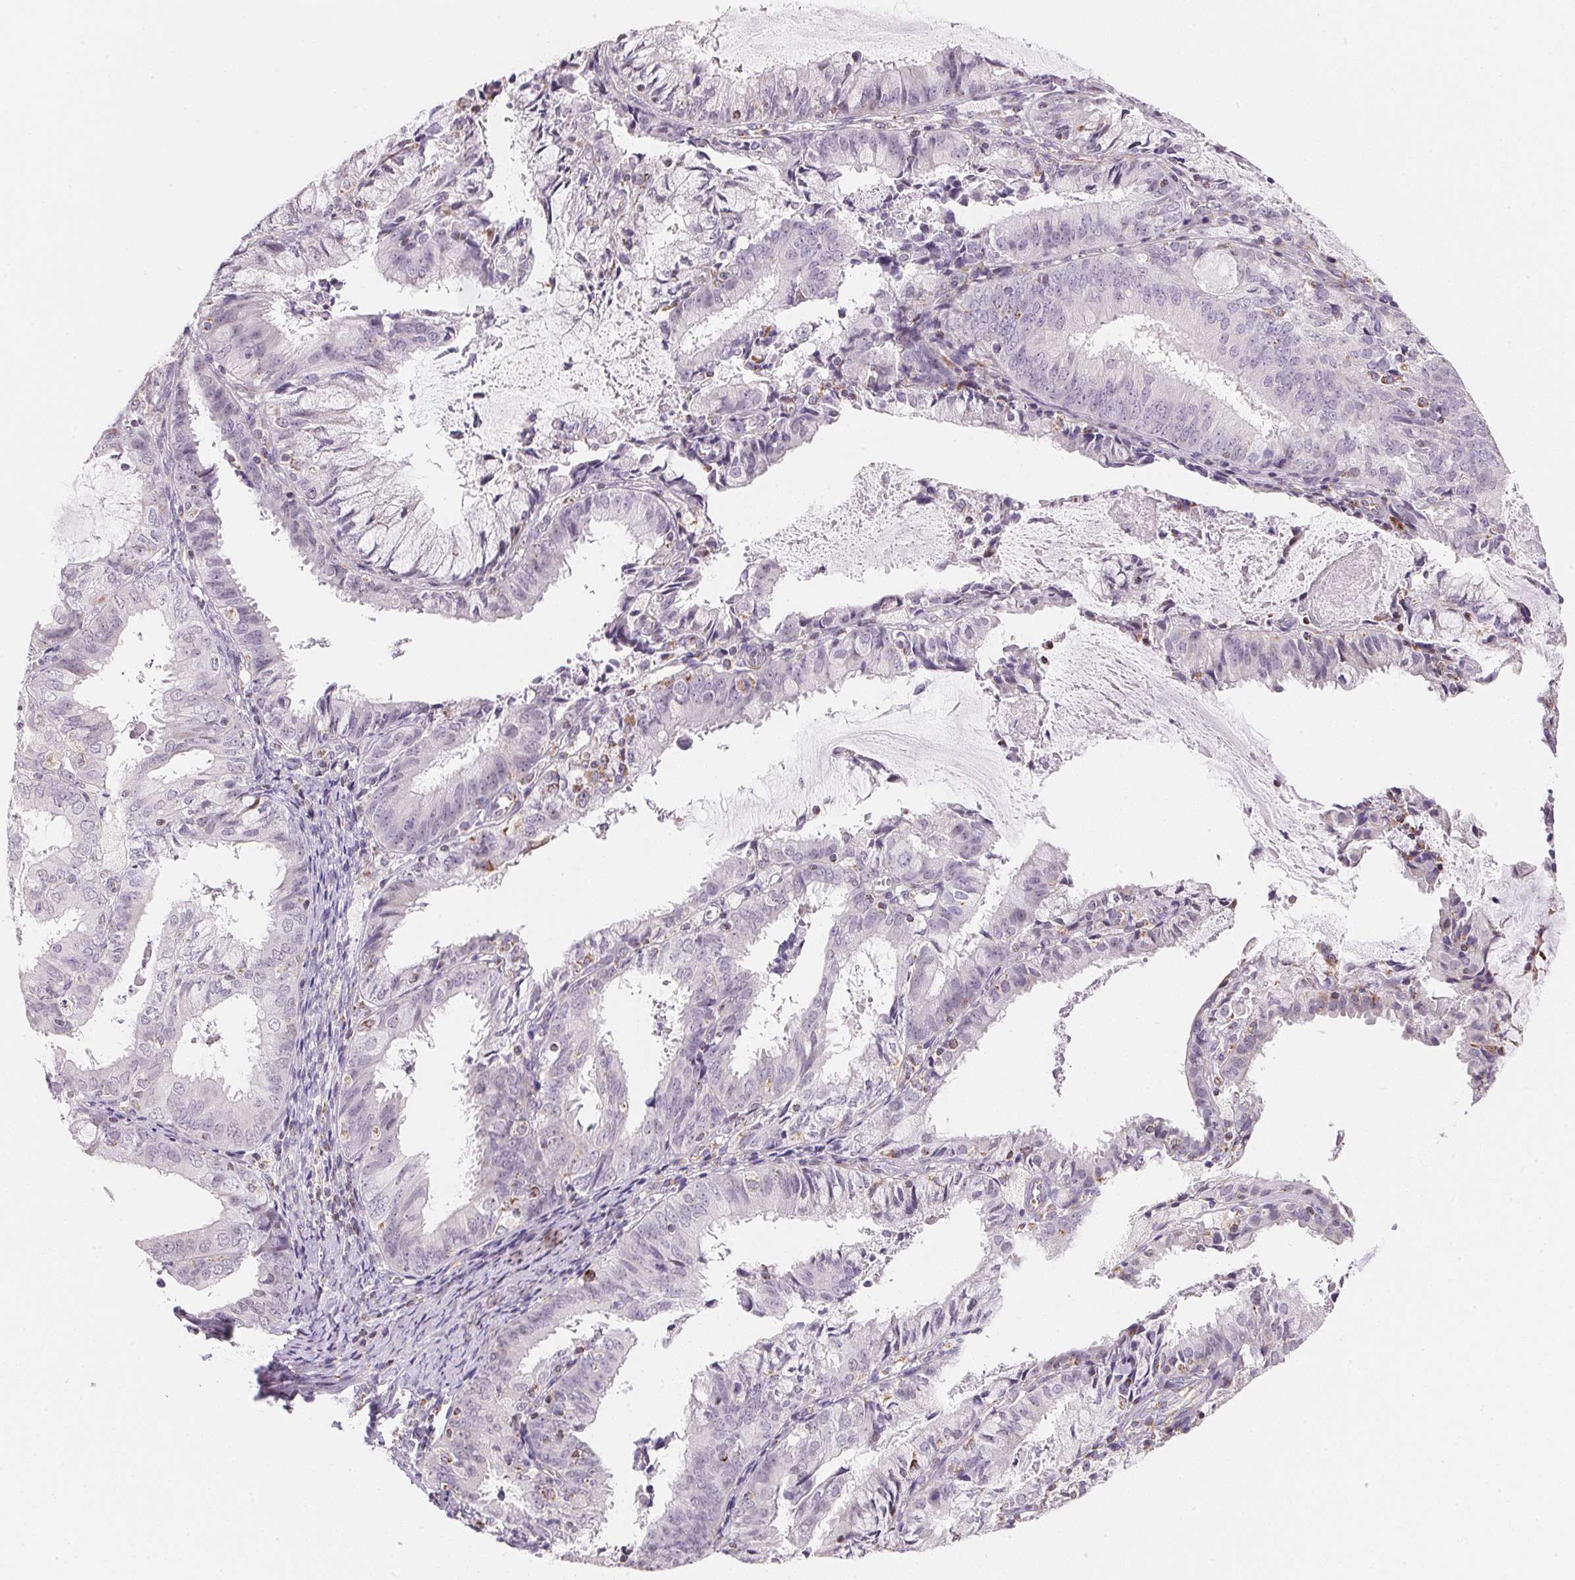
{"staining": {"intensity": "negative", "quantity": "none", "location": "none"}, "tissue": "endometrial cancer", "cell_type": "Tumor cells", "image_type": "cancer", "snomed": [{"axis": "morphology", "description": "Adenocarcinoma, NOS"}, {"axis": "topography", "description": "Endometrium"}], "caption": "Micrograph shows no protein positivity in tumor cells of adenocarcinoma (endometrial) tissue. The staining is performed using DAB (3,3'-diaminobenzidine) brown chromogen with nuclei counter-stained in using hematoxylin.", "gene": "GIPC2", "patient": {"sex": "female", "age": 57}}